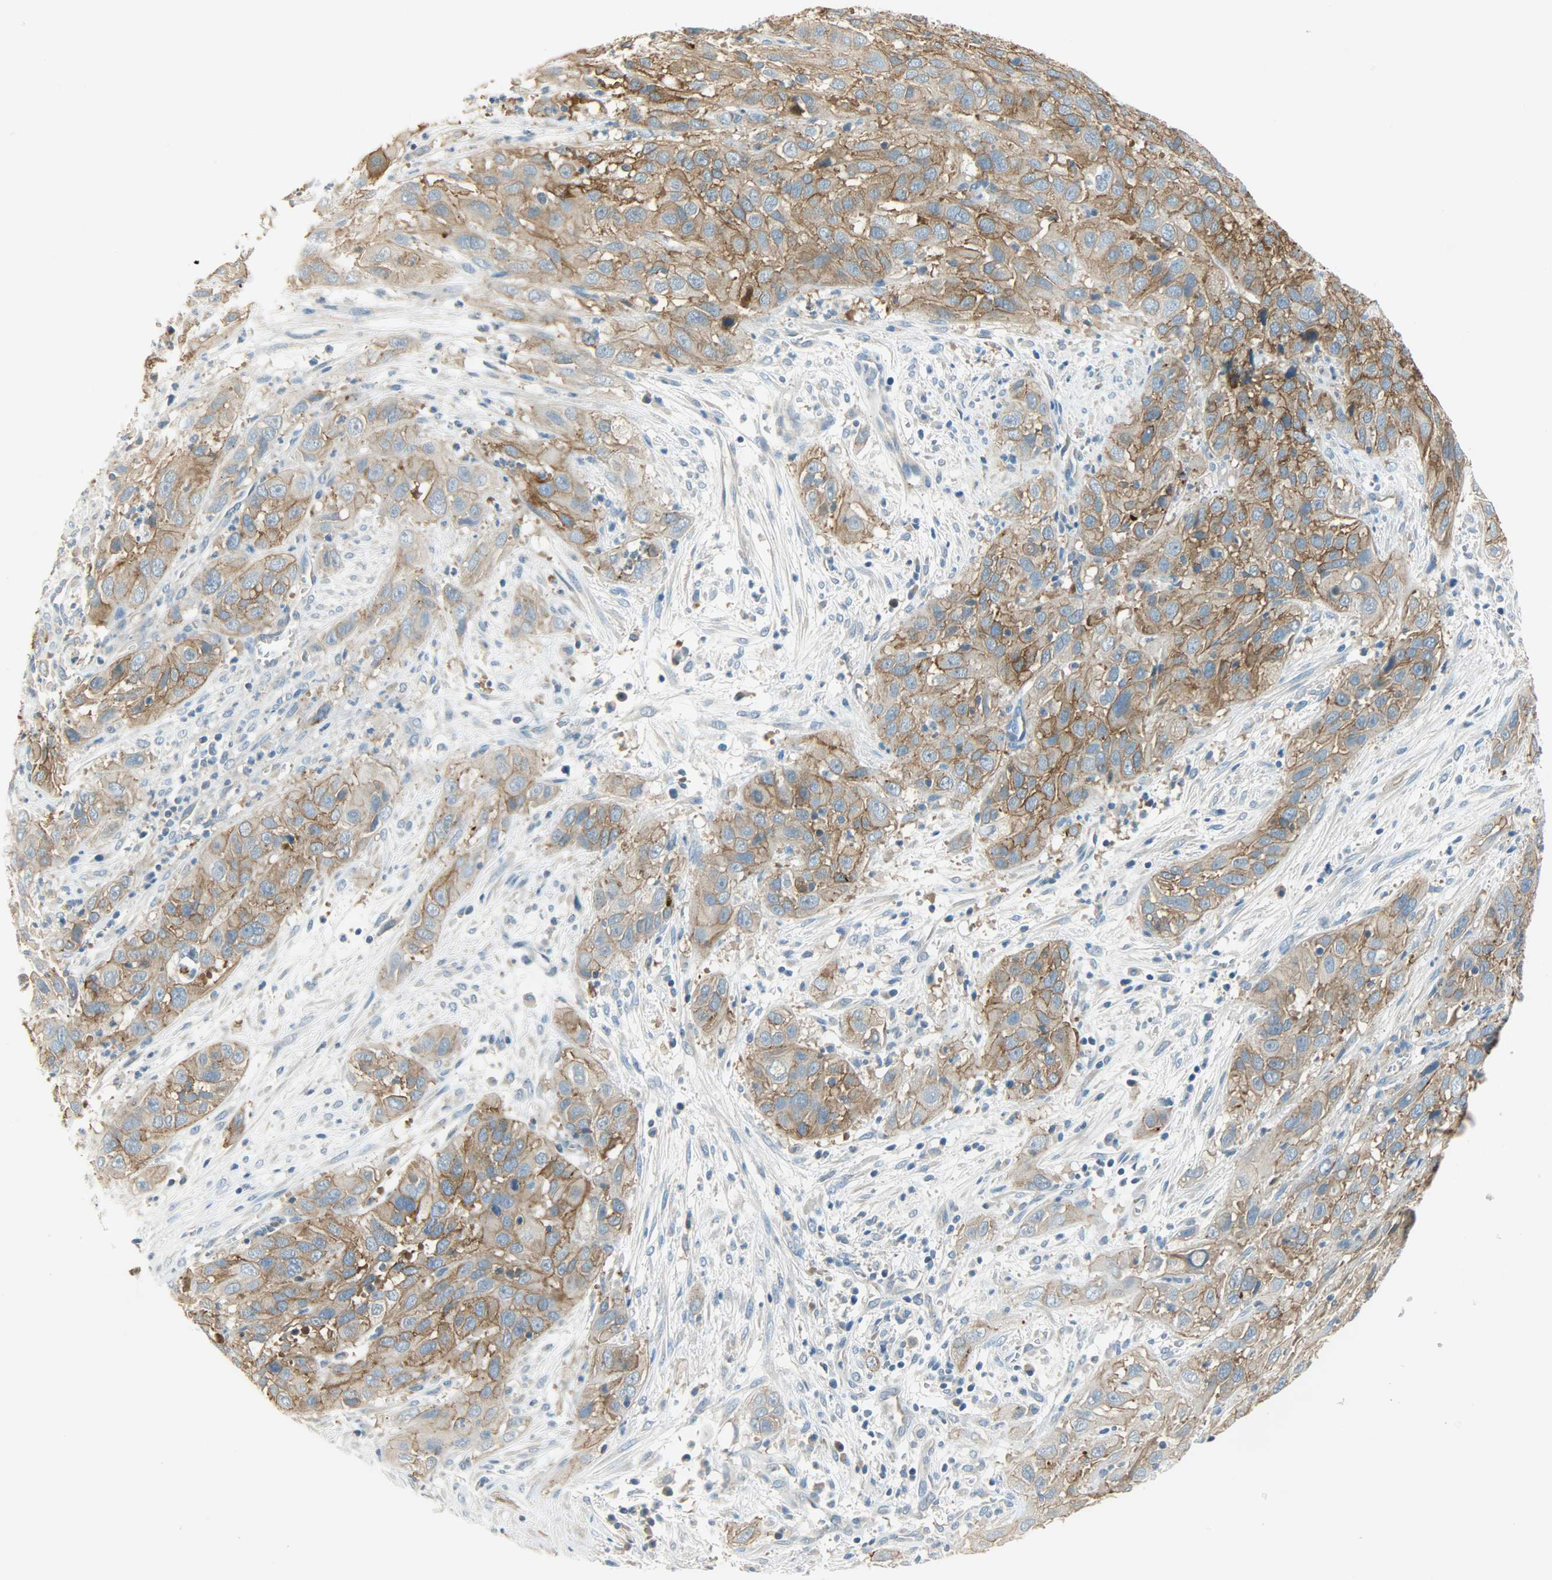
{"staining": {"intensity": "strong", "quantity": ">75%", "location": "cytoplasmic/membranous"}, "tissue": "cervical cancer", "cell_type": "Tumor cells", "image_type": "cancer", "snomed": [{"axis": "morphology", "description": "Squamous cell carcinoma, NOS"}, {"axis": "topography", "description": "Cervix"}], "caption": "An image of human squamous cell carcinoma (cervical) stained for a protein shows strong cytoplasmic/membranous brown staining in tumor cells.", "gene": "DSG2", "patient": {"sex": "female", "age": 32}}